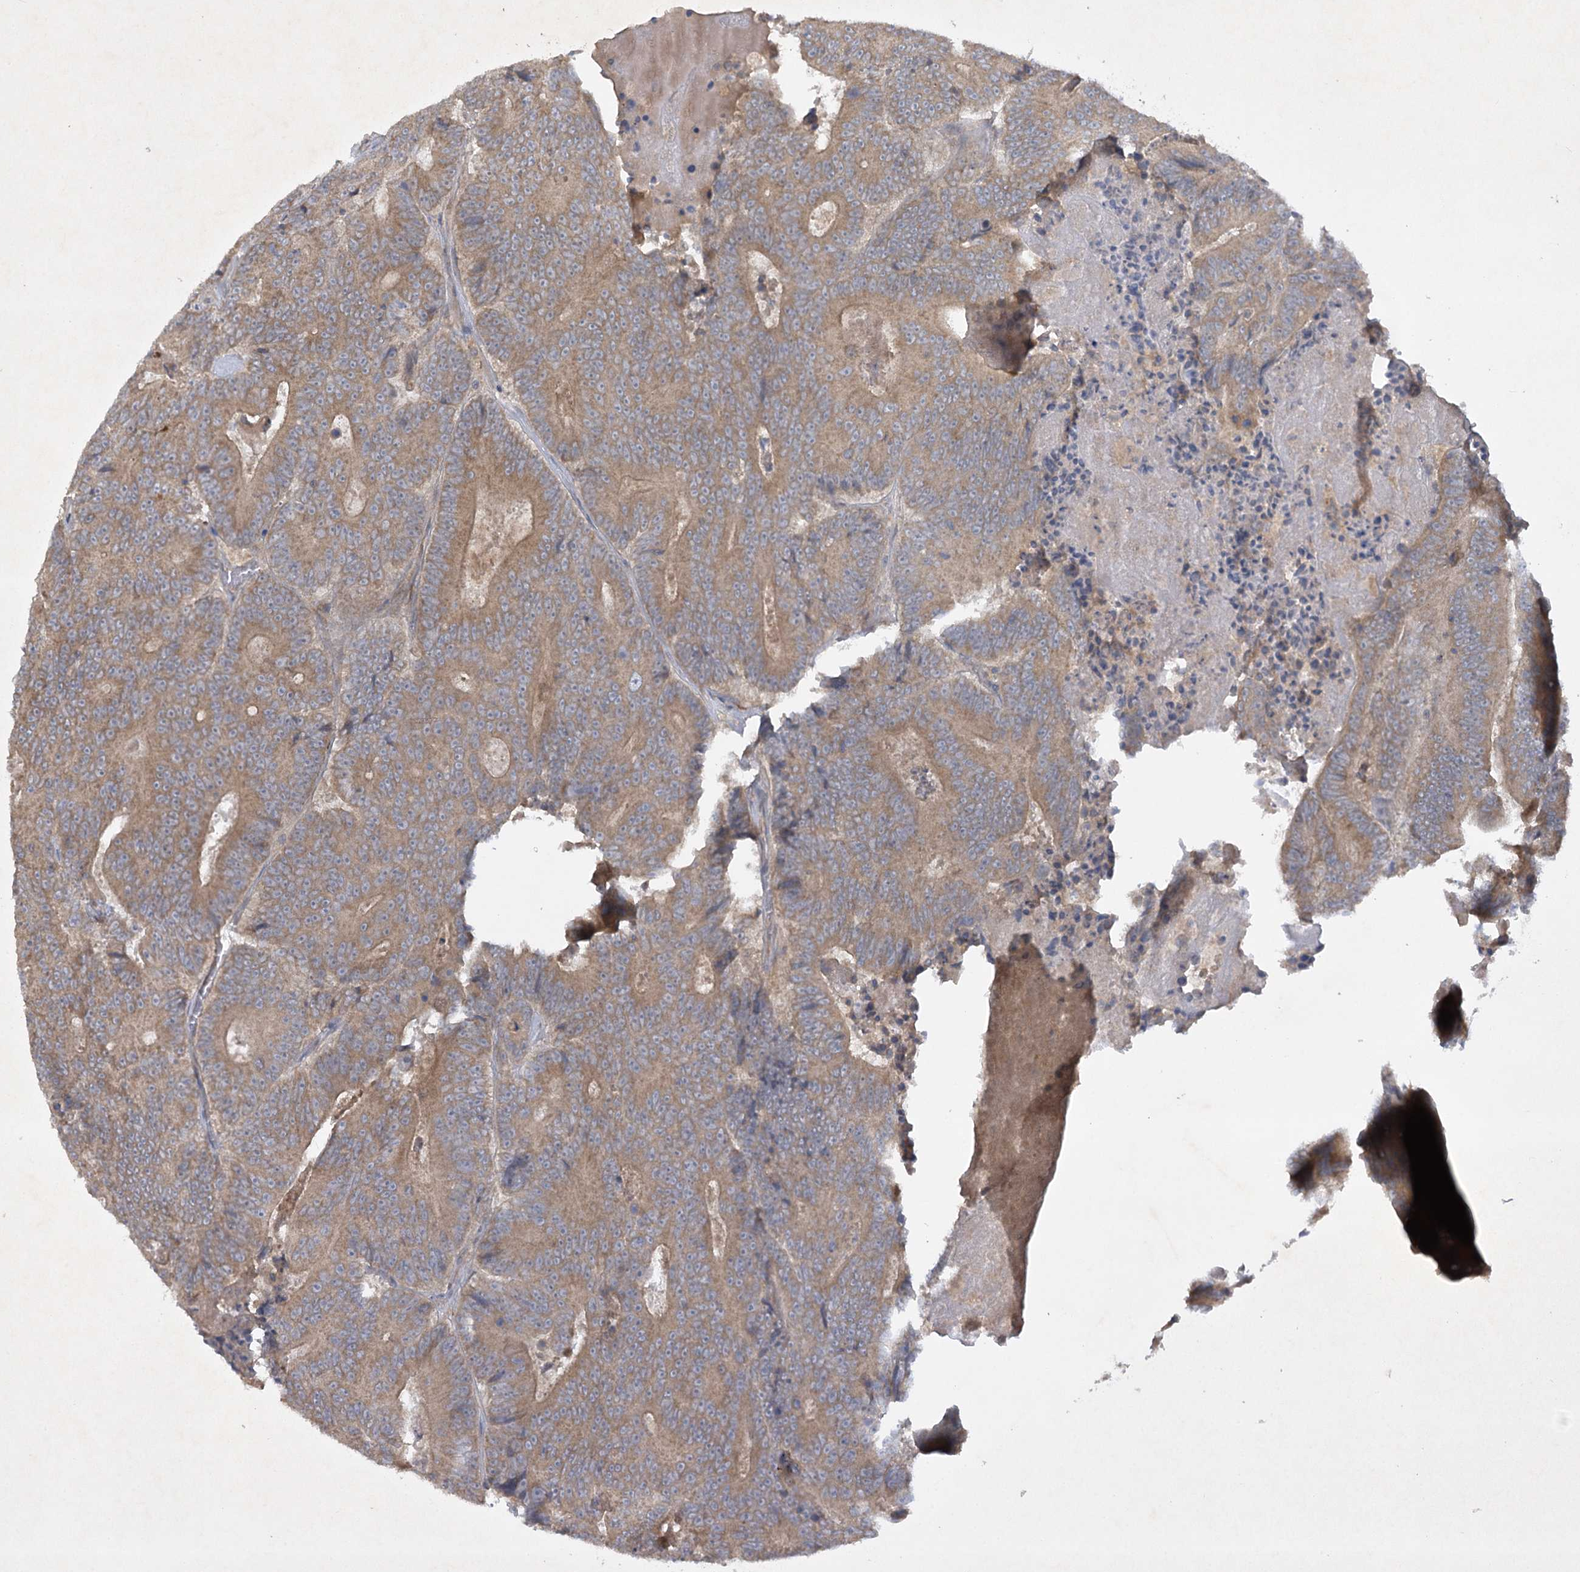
{"staining": {"intensity": "moderate", "quantity": ">75%", "location": "cytoplasmic/membranous"}, "tissue": "colorectal cancer", "cell_type": "Tumor cells", "image_type": "cancer", "snomed": [{"axis": "morphology", "description": "Adenocarcinoma, NOS"}, {"axis": "topography", "description": "Colon"}], "caption": "About >75% of tumor cells in colorectal cancer (adenocarcinoma) reveal moderate cytoplasmic/membranous protein staining as visualized by brown immunohistochemical staining.", "gene": "TRAF3IP1", "patient": {"sex": "male", "age": 83}}